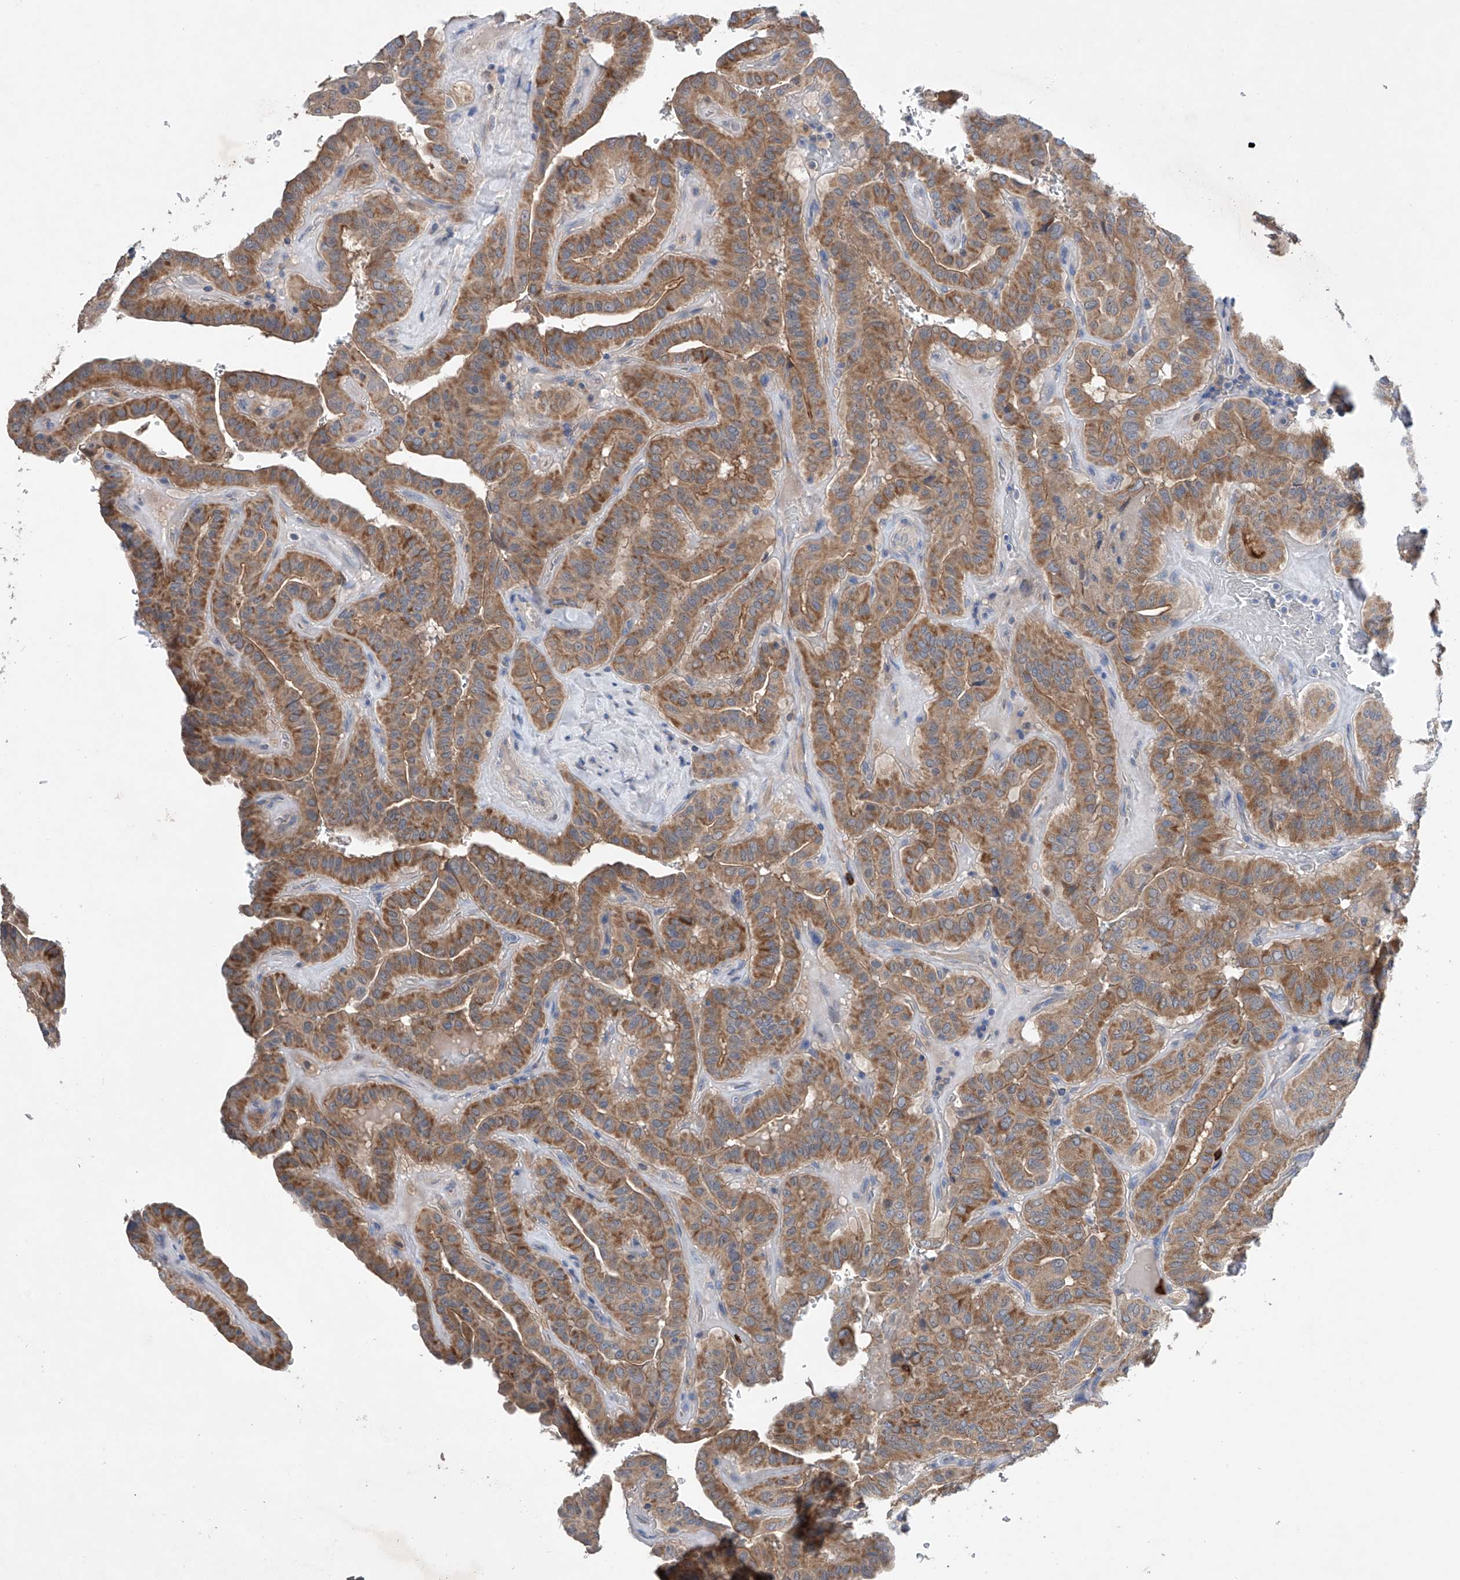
{"staining": {"intensity": "moderate", "quantity": ">75%", "location": "cytoplasmic/membranous"}, "tissue": "thyroid cancer", "cell_type": "Tumor cells", "image_type": "cancer", "snomed": [{"axis": "morphology", "description": "Papillary adenocarcinoma, NOS"}, {"axis": "topography", "description": "Thyroid gland"}], "caption": "Immunohistochemical staining of thyroid cancer (papillary adenocarcinoma) displays medium levels of moderate cytoplasmic/membranous protein staining in about >75% of tumor cells.", "gene": "GPC4", "patient": {"sex": "male", "age": 77}}